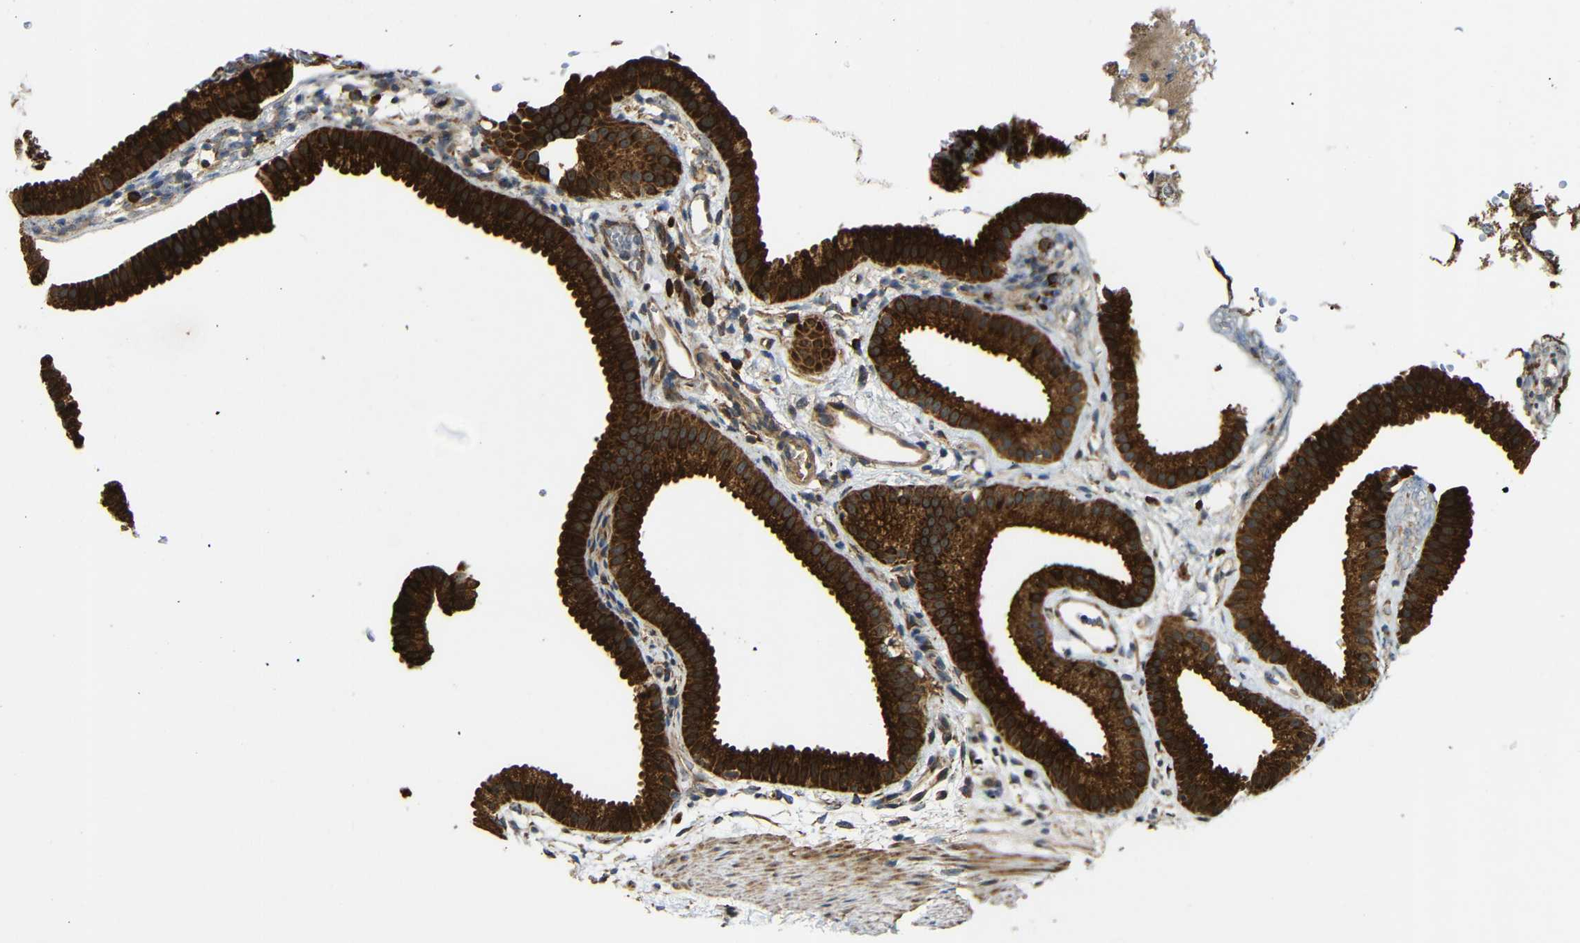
{"staining": {"intensity": "strong", "quantity": ">75%", "location": "cytoplasmic/membranous"}, "tissue": "gallbladder", "cell_type": "Glandular cells", "image_type": "normal", "snomed": [{"axis": "morphology", "description": "Normal tissue, NOS"}, {"axis": "topography", "description": "Gallbladder"}], "caption": "Immunohistochemistry (DAB (3,3'-diaminobenzidine)) staining of benign gallbladder displays strong cytoplasmic/membranous protein positivity in about >75% of glandular cells.", "gene": "KANK4", "patient": {"sex": "female", "age": 64}}